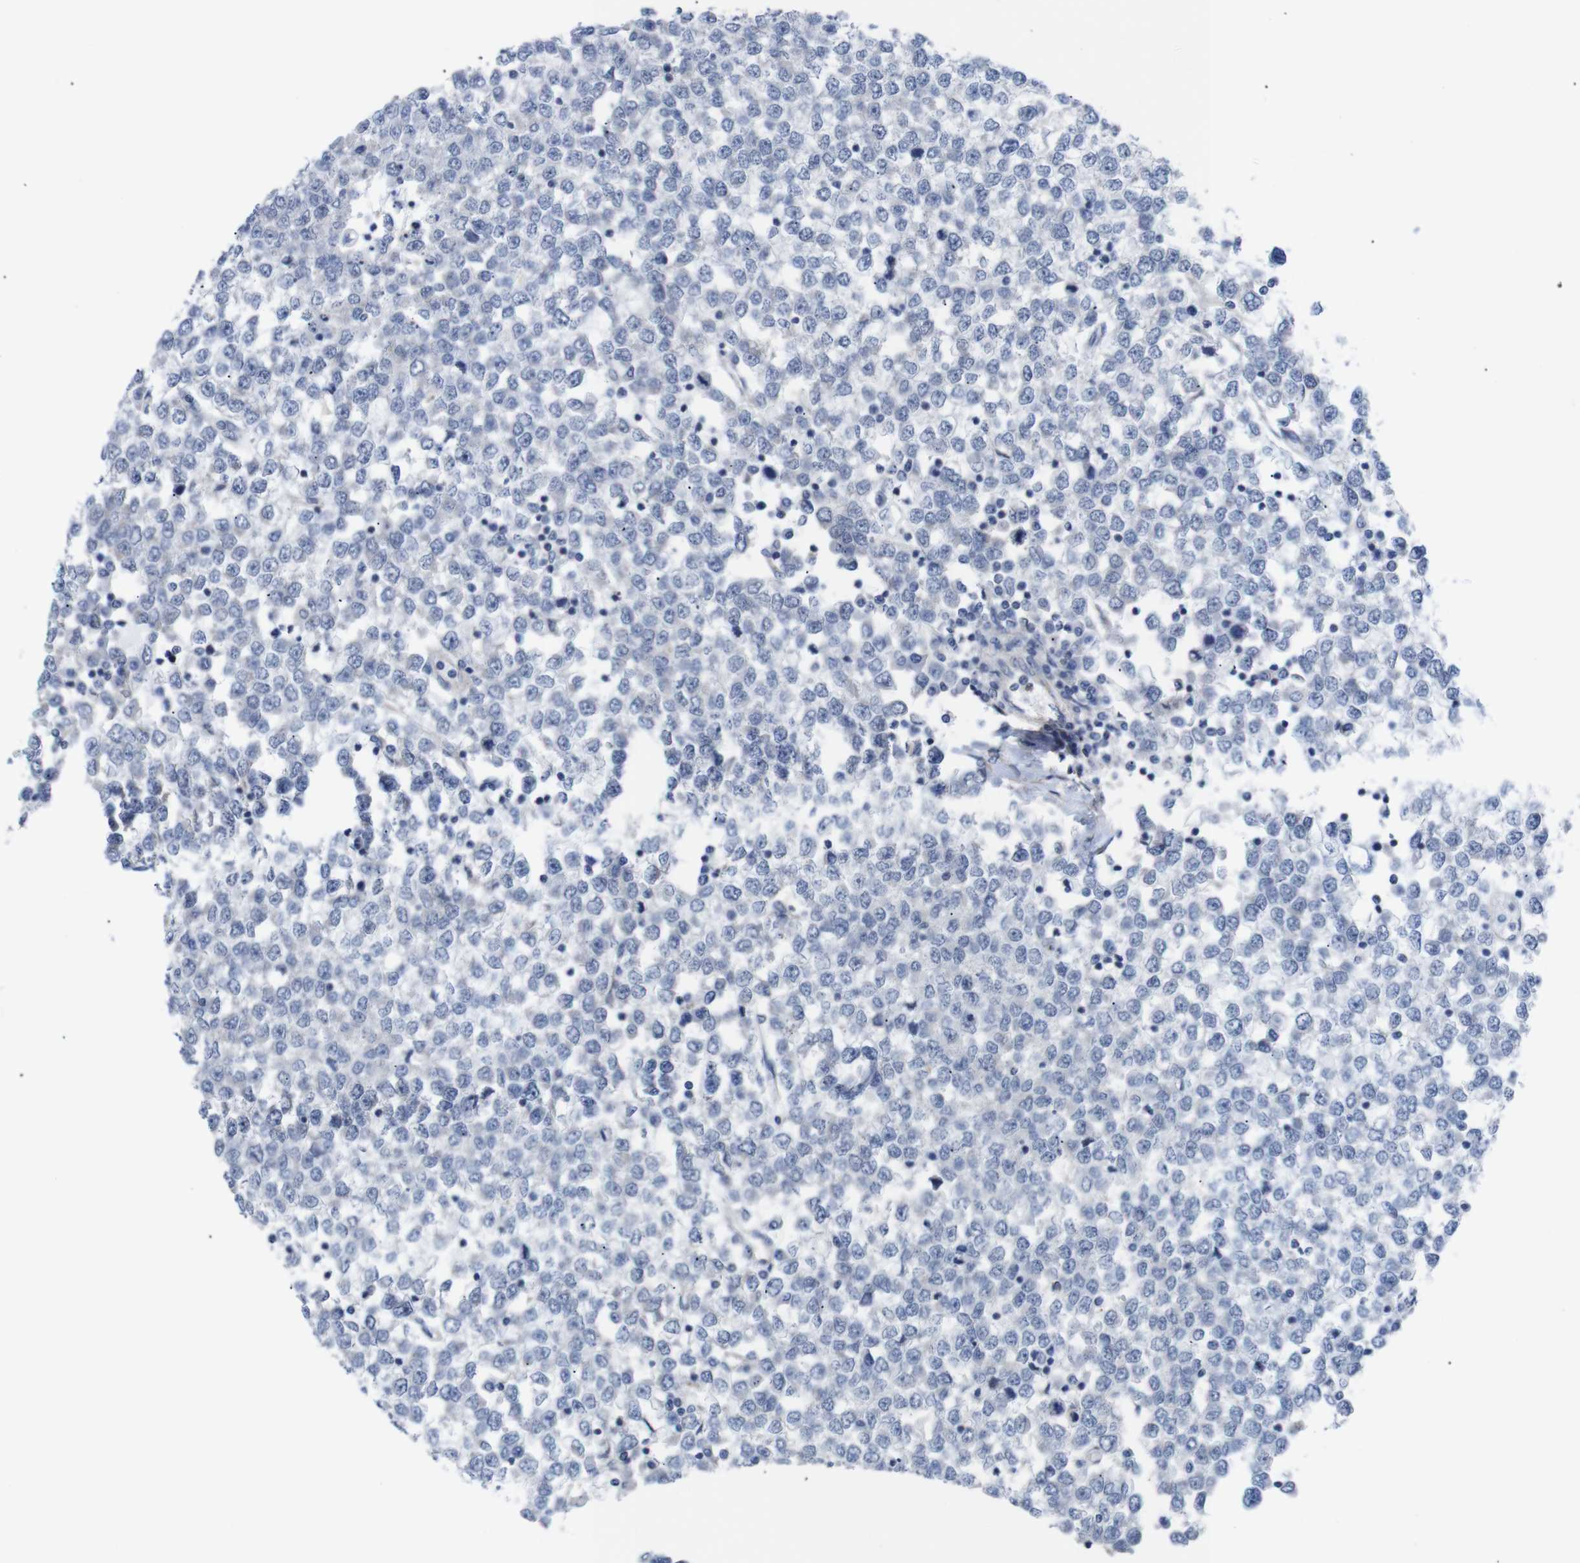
{"staining": {"intensity": "negative", "quantity": "none", "location": "none"}, "tissue": "testis cancer", "cell_type": "Tumor cells", "image_type": "cancer", "snomed": [{"axis": "morphology", "description": "Seminoma, NOS"}, {"axis": "topography", "description": "Testis"}], "caption": "Photomicrograph shows no protein expression in tumor cells of testis seminoma tissue.", "gene": "USH1C", "patient": {"sex": "male", "age": 65}}